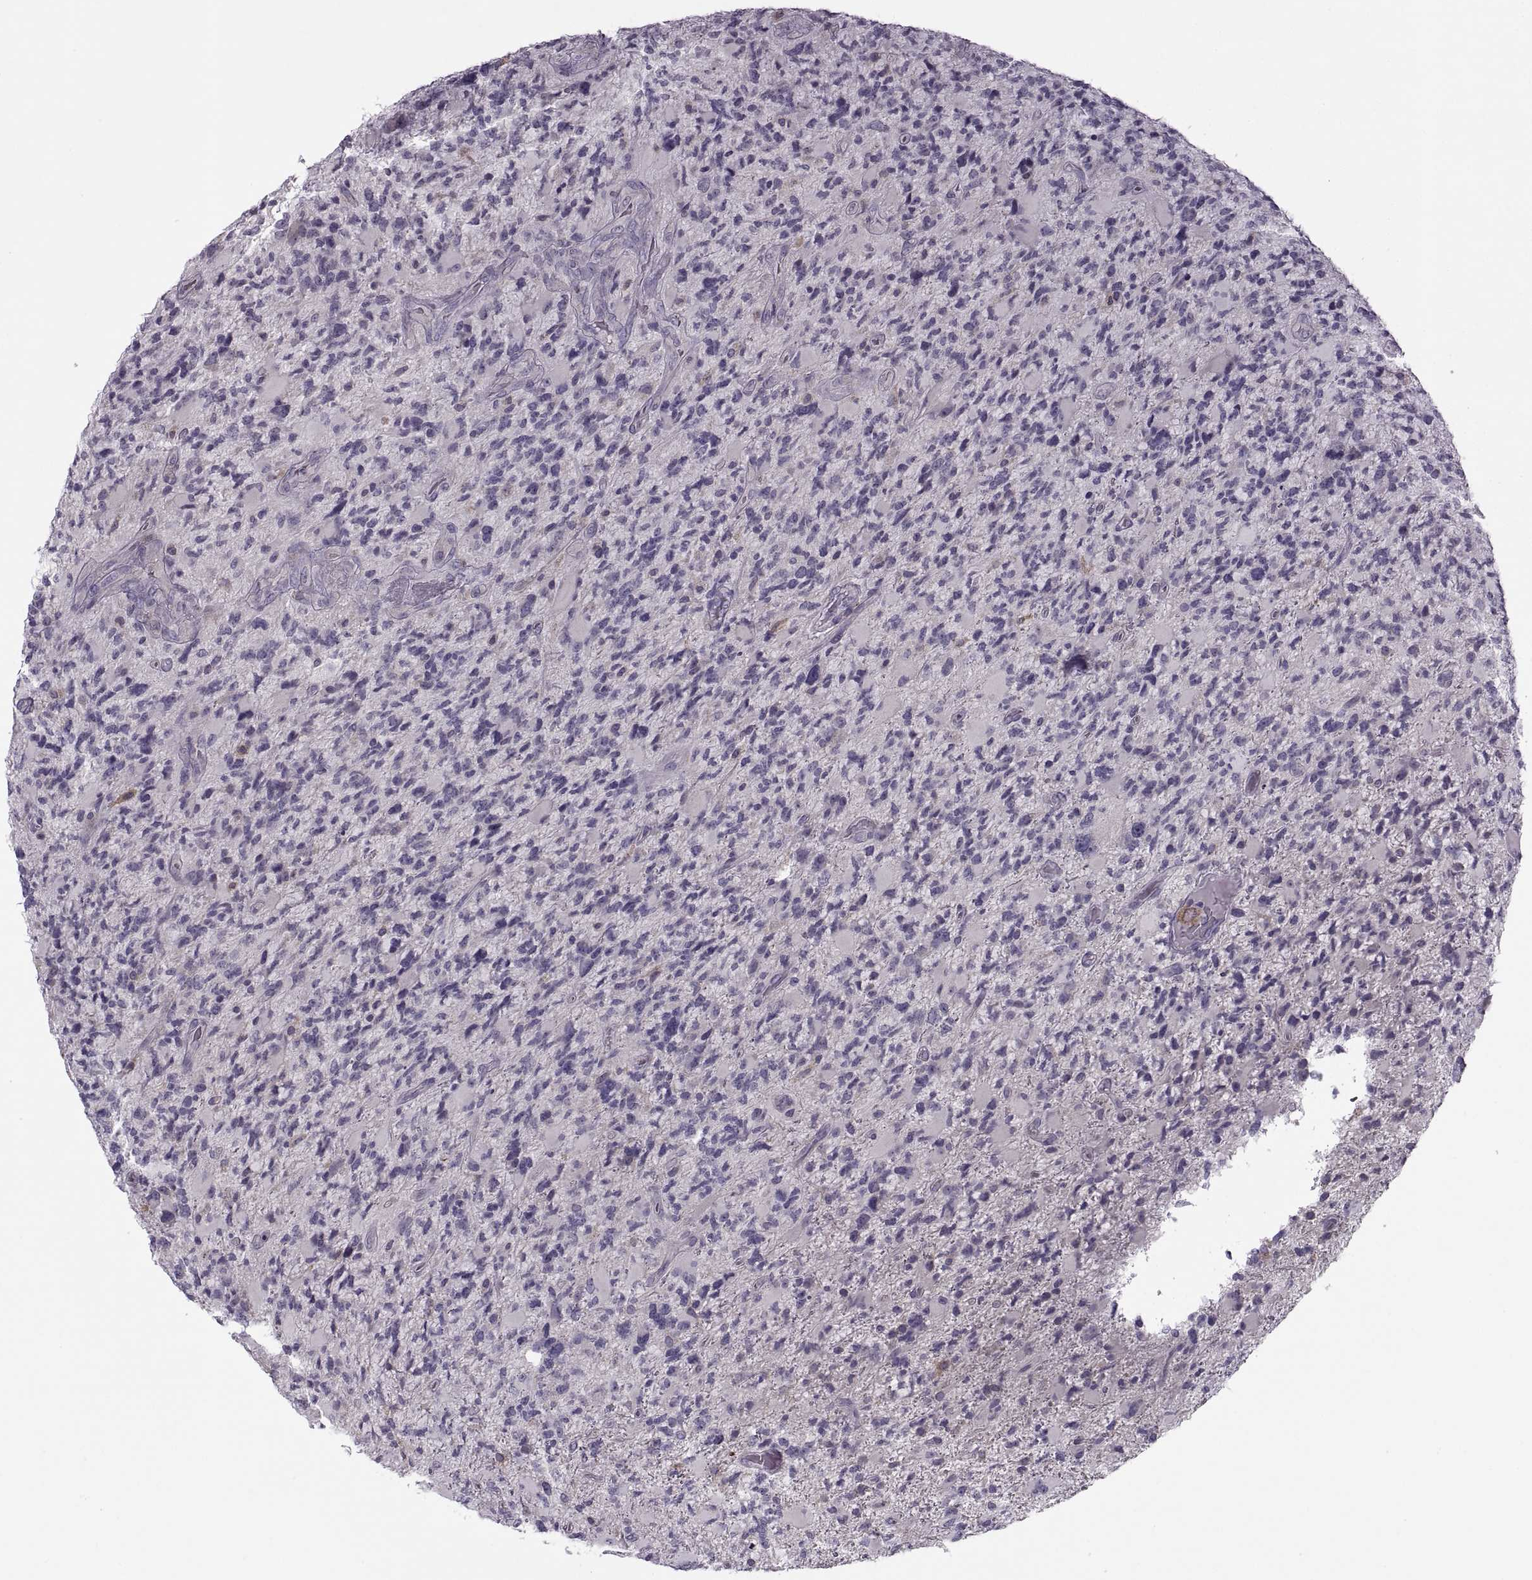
{"staining": {"intensity": "negative", "quantity": "none", "location": "none"}, "tissue": "glioma", "cell_type": "Tumor cells", "image_type": "cancer", "snomed": [{"axis": "morphology", "description": "Glioma, malignant, High grade"}, {"axis": "topography", "description": "Brain"}], "caption": "Micrograph shows no significant protein positivity in tumor cells of malignant high-grade glioma.", "gene": "H2AP", "patient": {"sex": "female", "age": 71}}